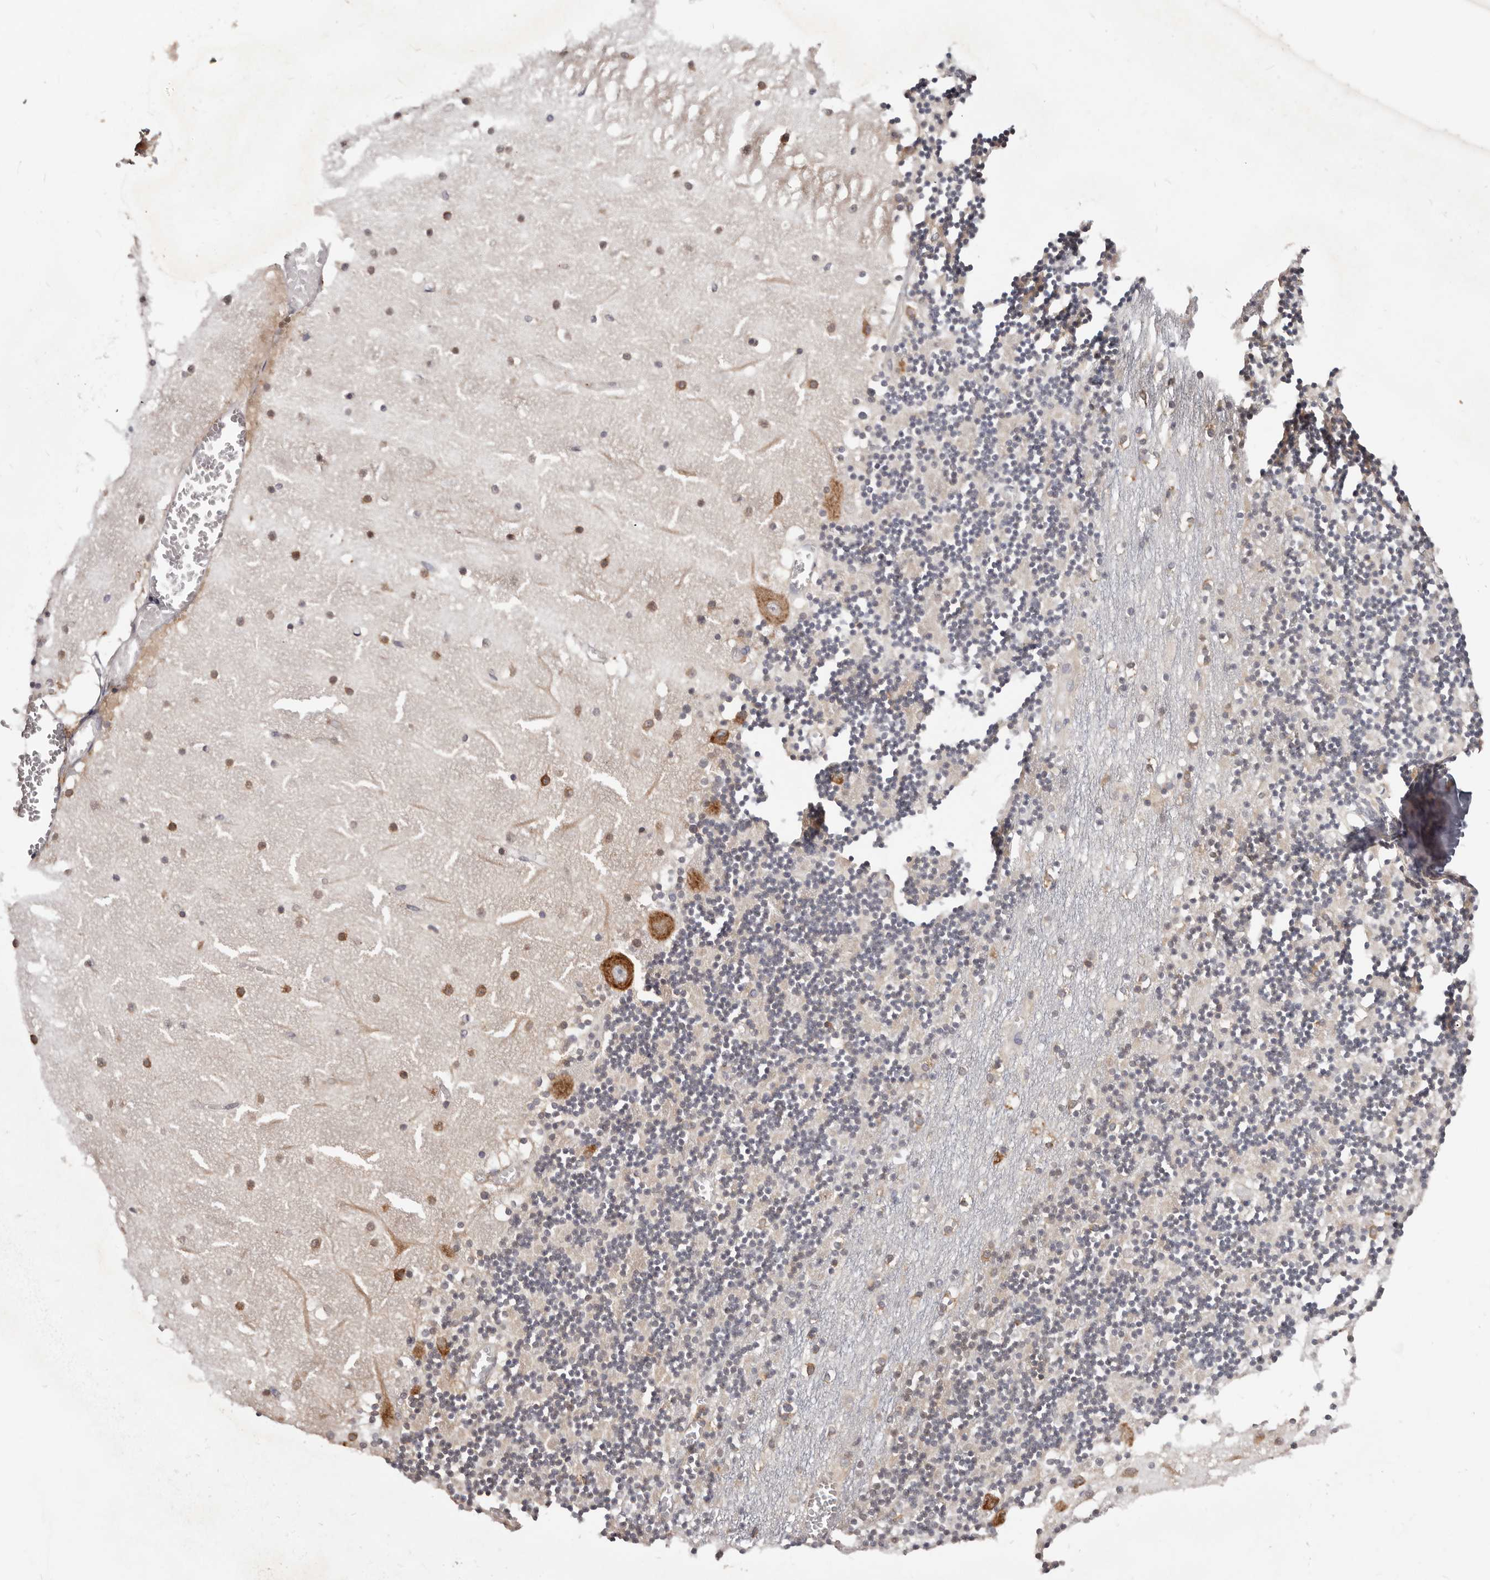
{"staining": {"intensity": "moderate", "quantity": "25%-75%", "location": "cytoplasmic/membranous"}, "tissue": "cerebellum", "cell_type": "Cells in granular layer", "image_type": "normal", "snomed": [{"axis": "morphology", "description": "Normal tissue, NOS"}, {"axis": "topography", "description": "Cerebellum"}], "caption": "Cerebellum was stained to show a protein in brown. There is medium levels of moderate cytoplasmic/membranous positivity in about 25%-75% of cells in granular layer. (brown staining indicates protein expression, while blue staining denotes nuclei).", "gene": "EPRS1", "patient": {"sex": "female", "age": 28}}